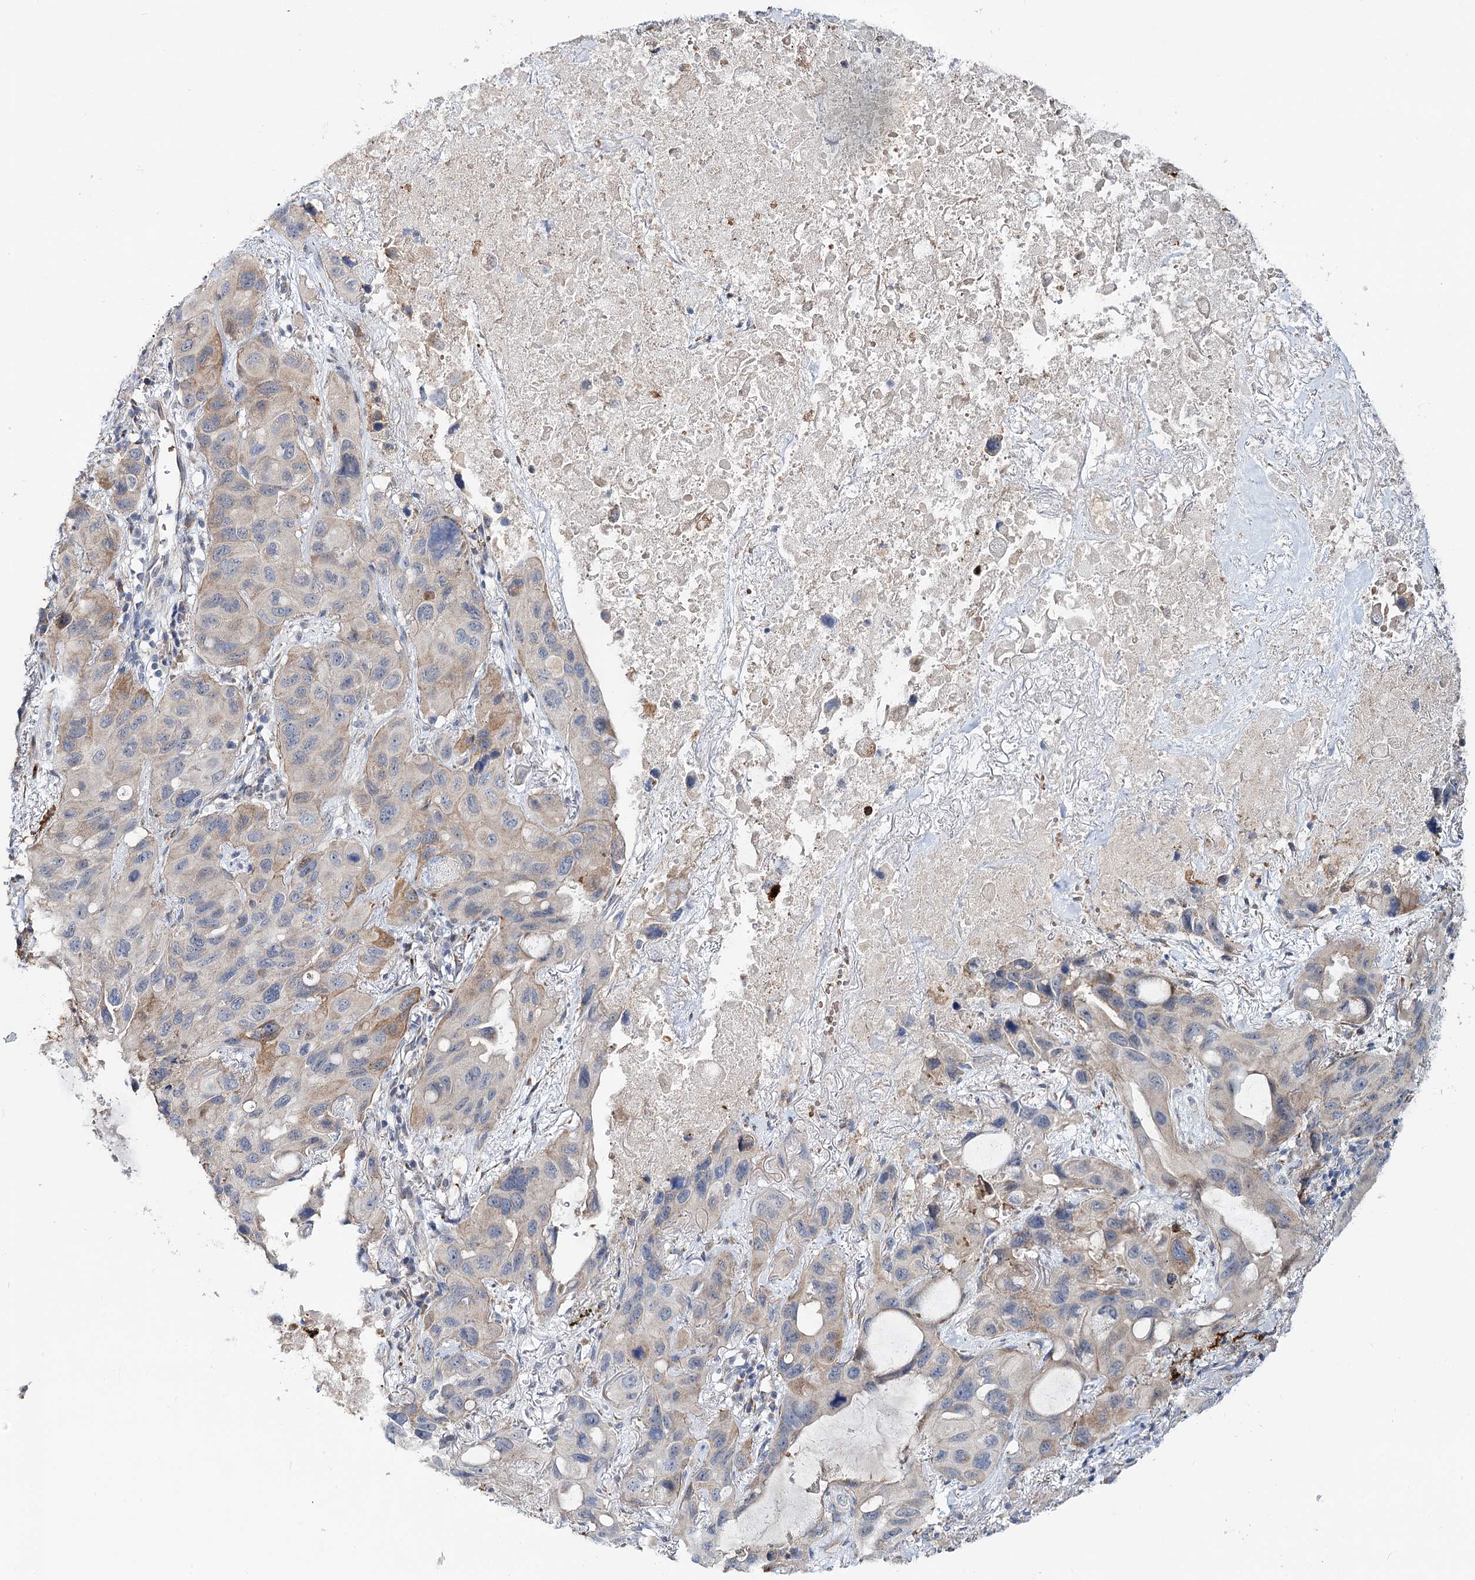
{"staining": {"intensity": "moderate", "quantity": "25%-75%", "location": "cytoplasmic/membranous"}, "tissue": "lung cancer", "cell_type": "Tumor cells", "image_type": "cancer", "snomed": [{"axis": "morphology", "description": "Squamous cell carcinoma, NOS"}, {"axis": "topography", "description": "Lung"}], "caption": "This is an image of immunohistochemistry staining of lung cancer, which shows moderate positivity in the cytoplasmic/membranous of tumor cells.", "gene": "CIB4", "patient": {"sex": "female", "age": 73}}